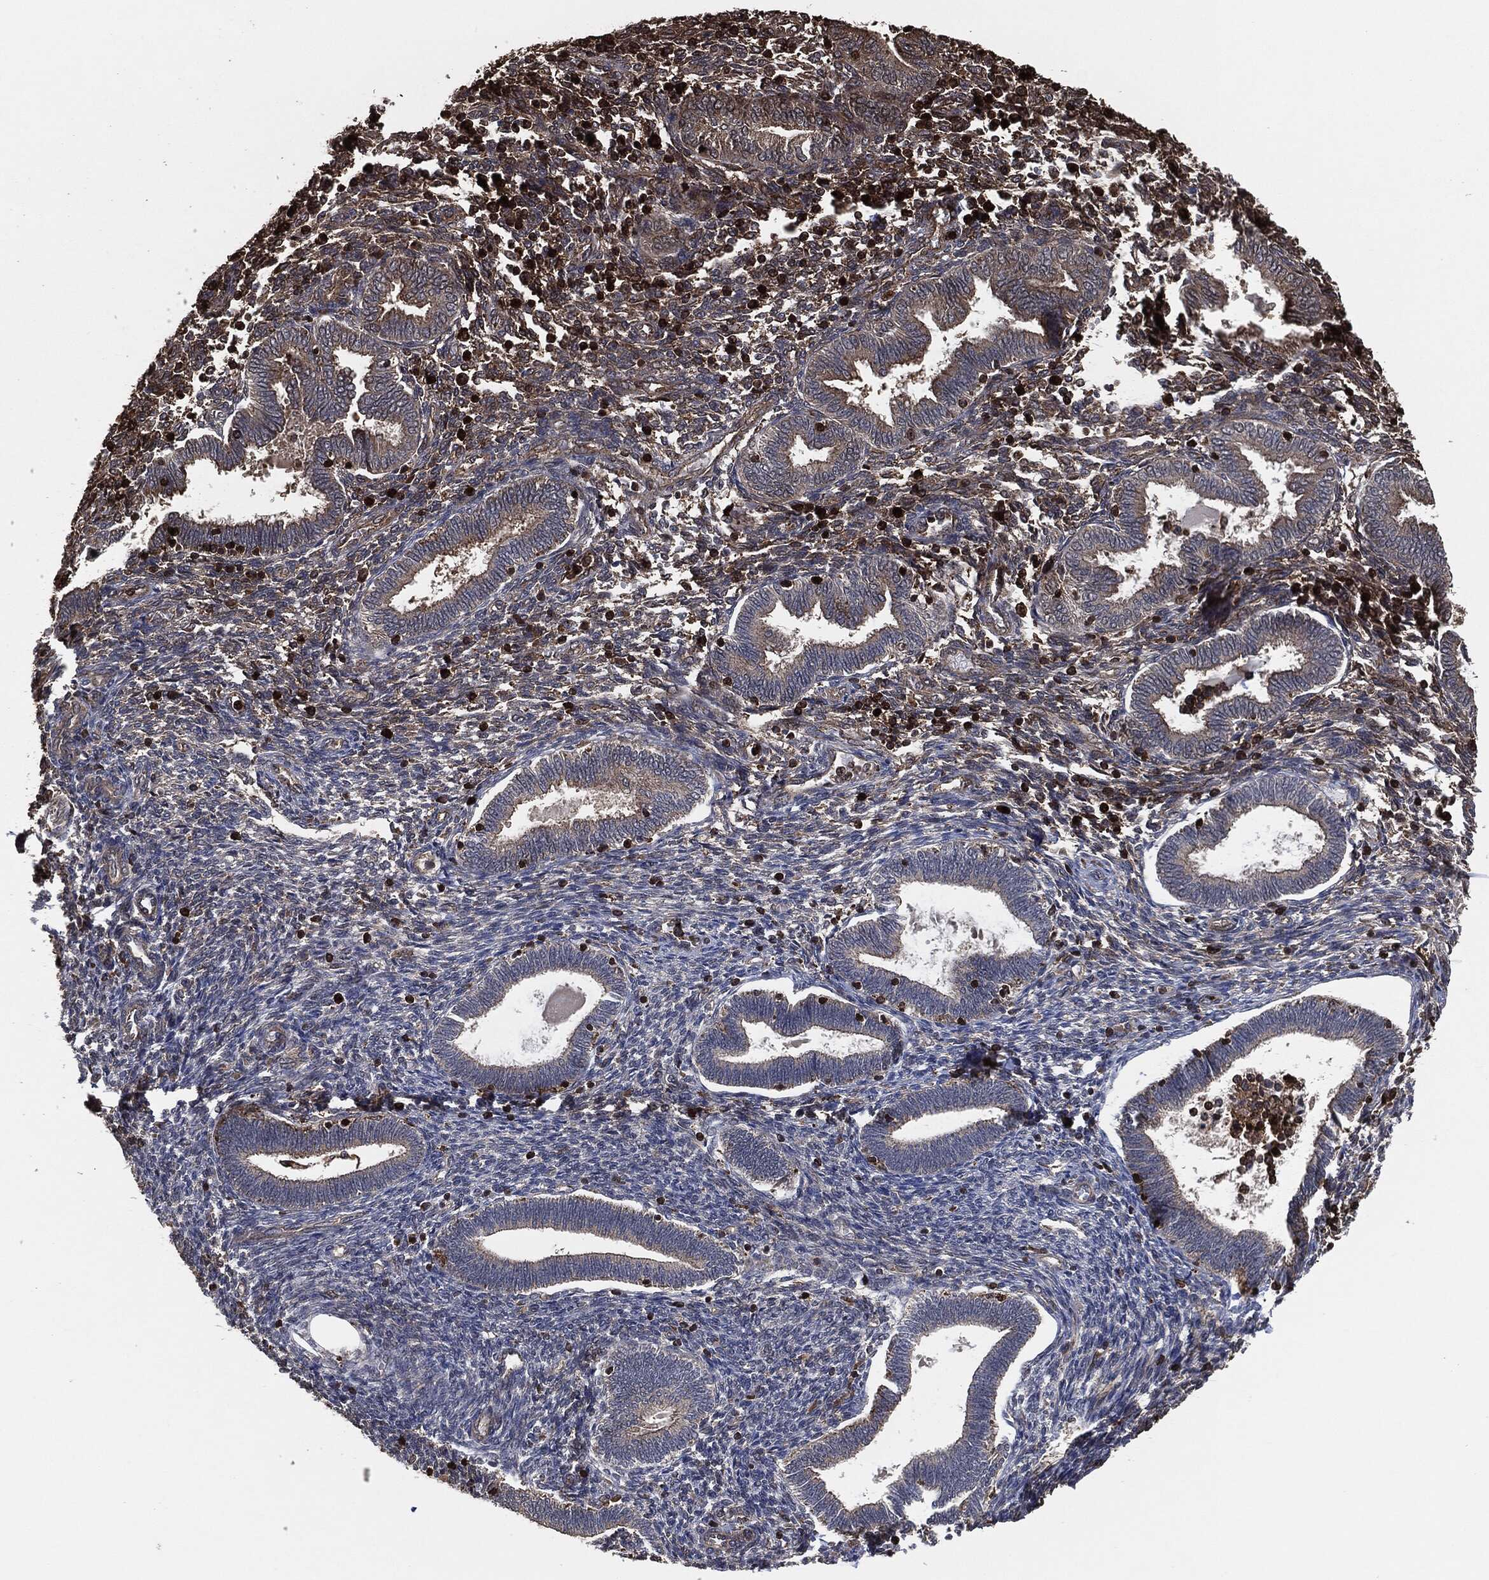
{"staining": {"intensity": "strong", "quantity": "<25%", "location": "cytoplasmic/membranous,nuclear"}, "tissue": "endometrium", "cell_type": "Cells in endometrial stroma", "image_type": "normal", "snomed": [{"axis": "morphology", "description": "Normal tissue, NOS"}, {"axis": "topography", "description": "Endometrium"}], "caption": "Brown immunohistochemical staining in unremarkable endometrium exhibits strong cytoplasmic/membranous,nuclear positivity in approximately <25% of cells in endometrial stroma.", "gene": "TPT1", "patient": {"sex": "female", "age": 42}}